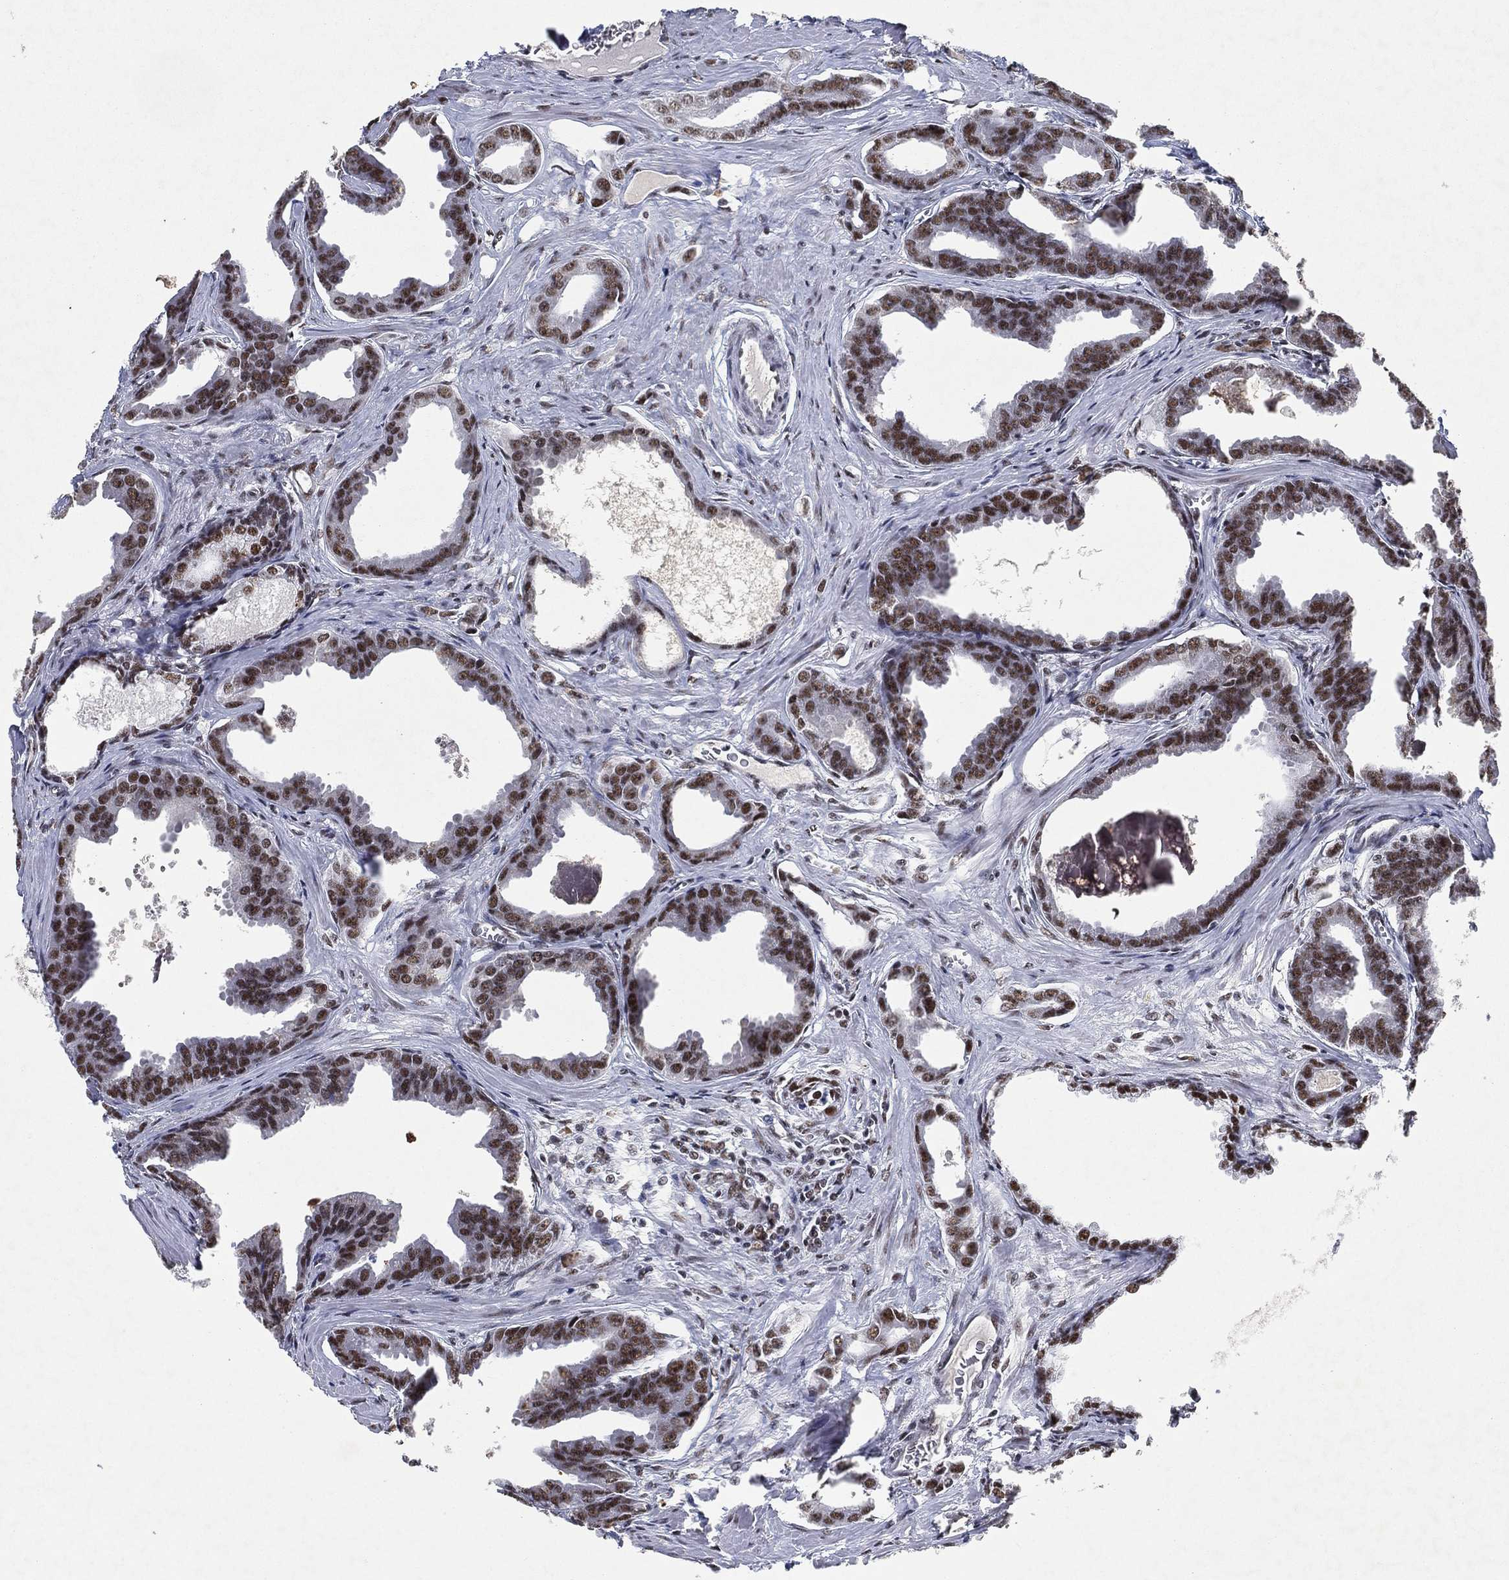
{"staining": {"intensity": "strong", "quantity": ">75%", "location": "nuclear"}, "tissue": "prostate cancer", "cell_type": "Tumor cells", "image_type": "cancer", "snomed": [{"axis": "morphology", "description": "Adenocarcinoma, NOS"}, {"axis": "topography", "description": "Prostate"}], "caption": "This is an image of immunohistochemistry staining of adenocarcinoma (prostate), which shows strong positivity in the nuclear of tumor cells.", "gene": "DDX27", "patient": {"sex": "male", "age": 66}}